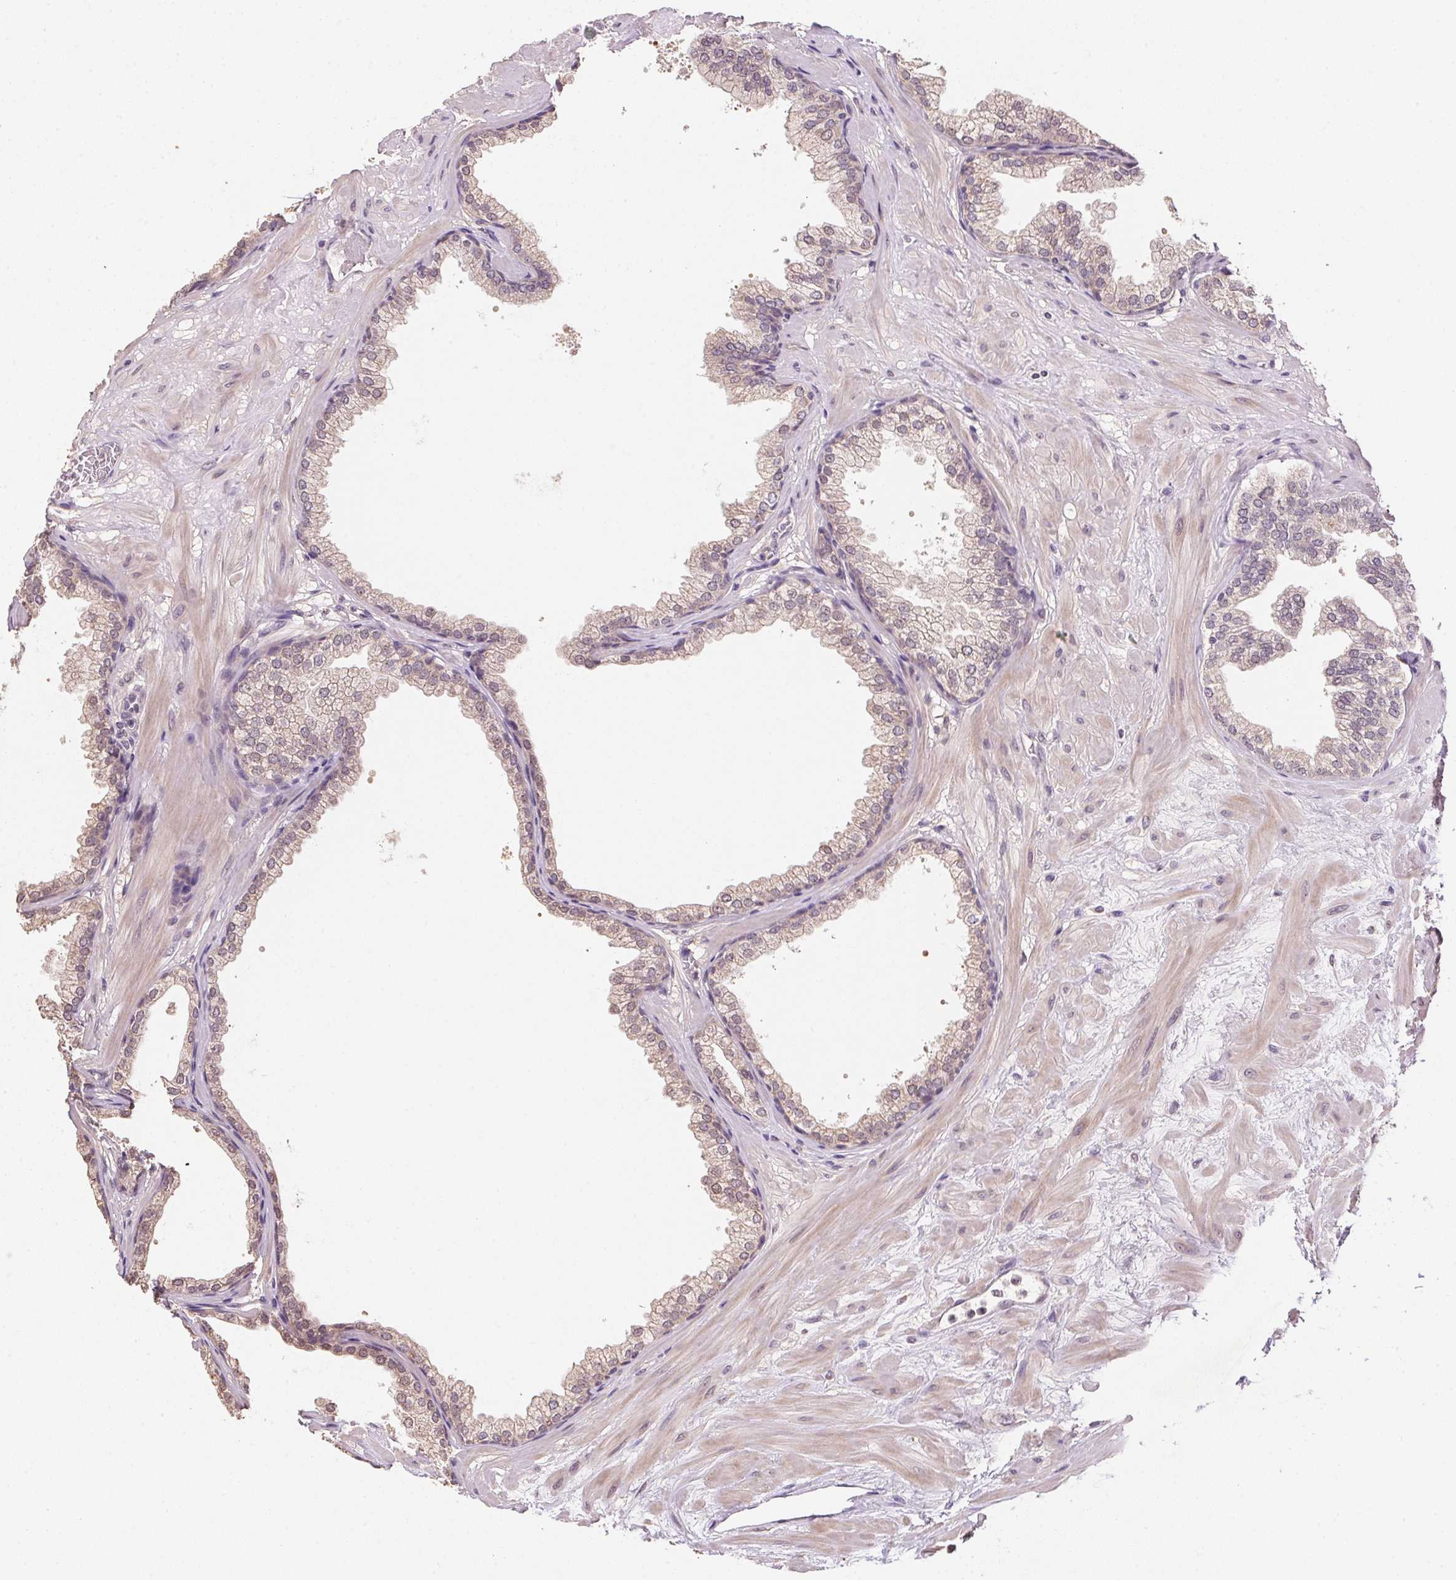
{"staining": {"intensity": "weak", "quantity": ">75%", "location": "cytoplasmic/membranous"}, "tissue": "prostate", "cell_type": "Glandular cells", "image_type": "normal", "snomed": [{"axis": "morphology", "description": "Normal tissue, NOS"}, {"axis": "topography", "description": "Prostate"}], "caption": "Glandular cells reveal weak cytoplasmic/membranous expression in about >75% of cells in benign prostate. (Brightfield microscopy of DAB IHC at high magnification).", "gene": "ALDH8A1", "patient": {"sex": "male", "age": 37}}